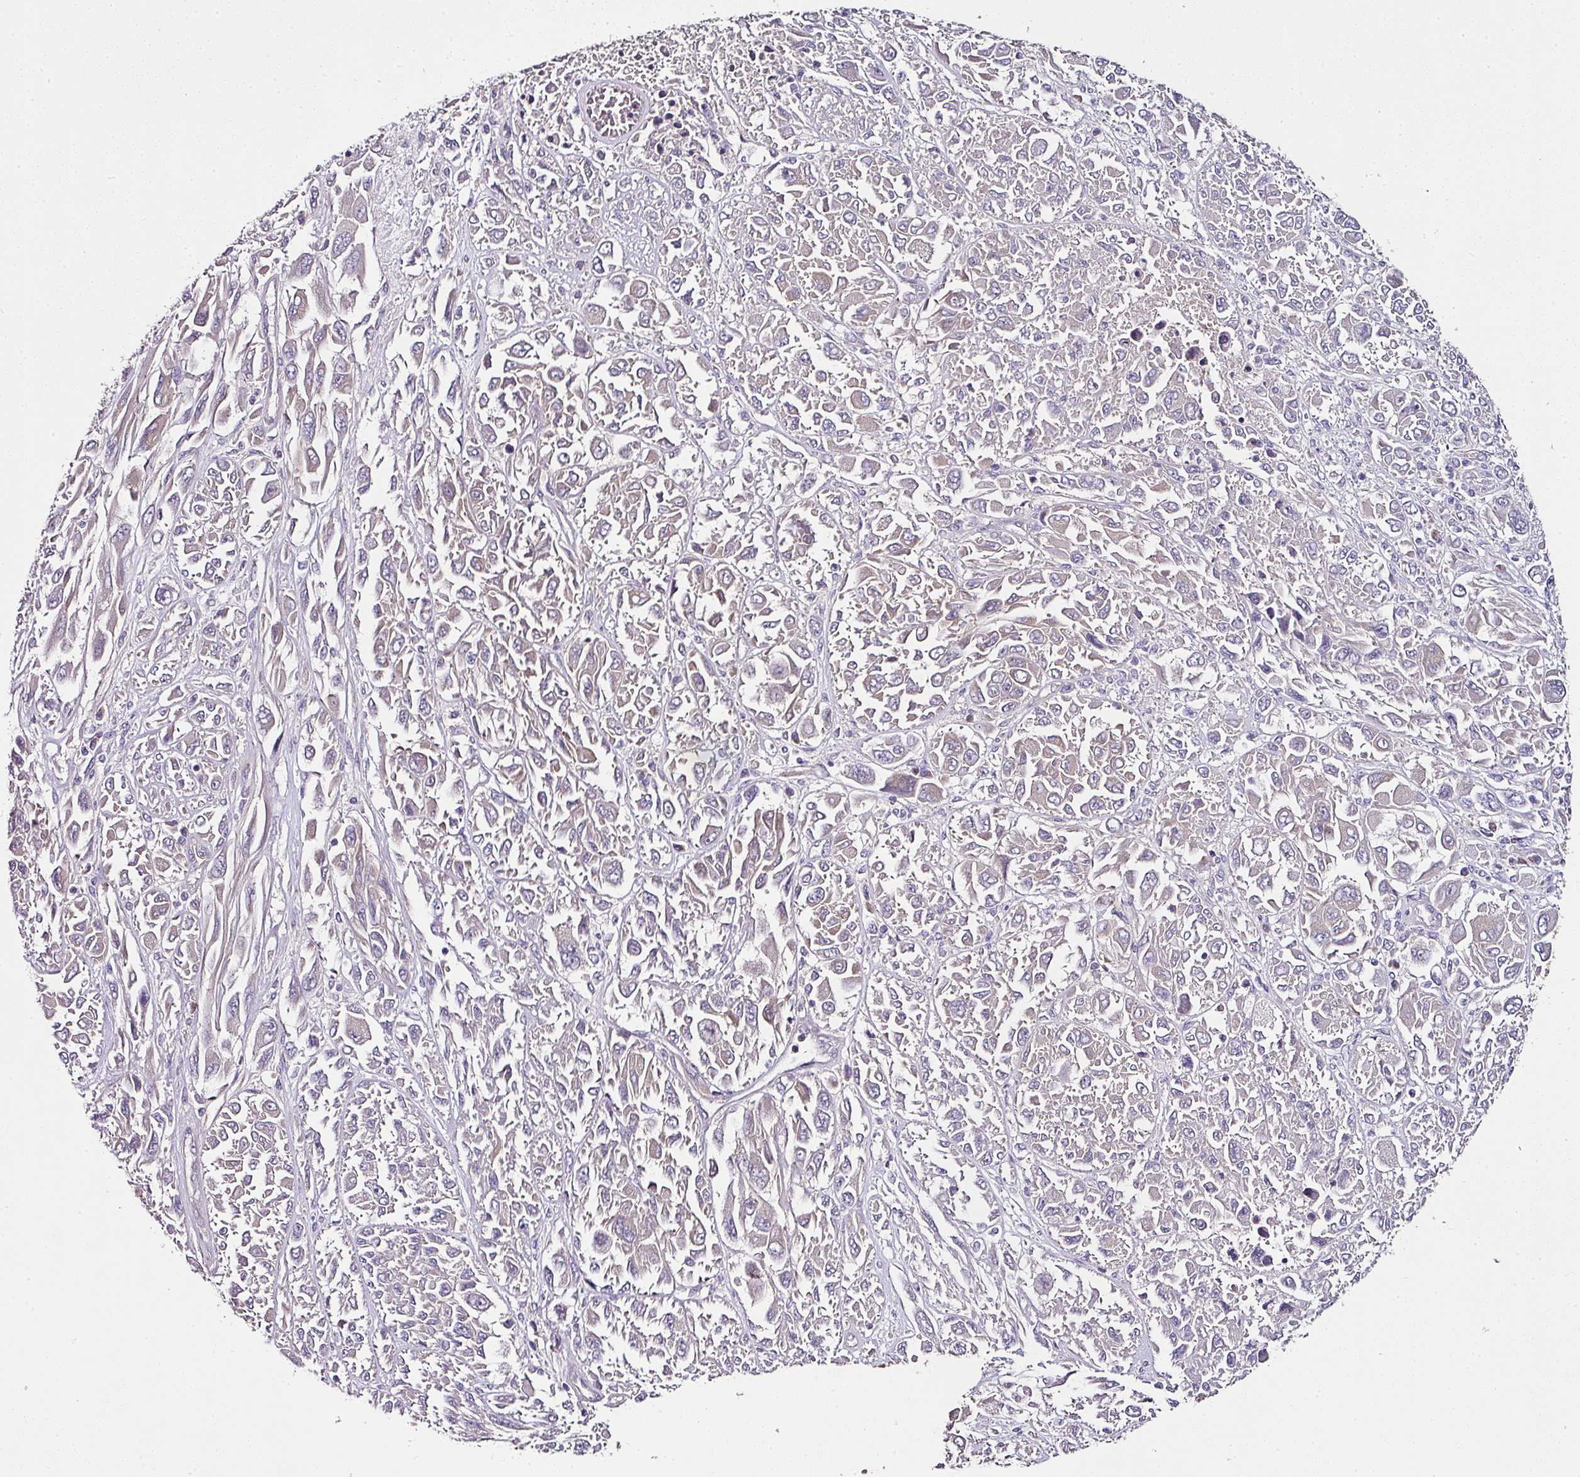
{"staining": {"intensity": "negative", "quantity": "none", "location": "none"}, "tissue": "melanoma", "cell_type": "Tumor cells", "image_type": "cancer", "snomed": [{"axis": "morphology", "description": "Malignant melanoma, NOS"}, {"axis": "topography", "description": "Skin"}], "caption": "An immunohistochemistry histopathology image of malignant melanoma is shown. There is no staining in tumor cells of malignant melanoma.", "gene": "SKIC2", "patient": {"sex": "female", "age": 91}}